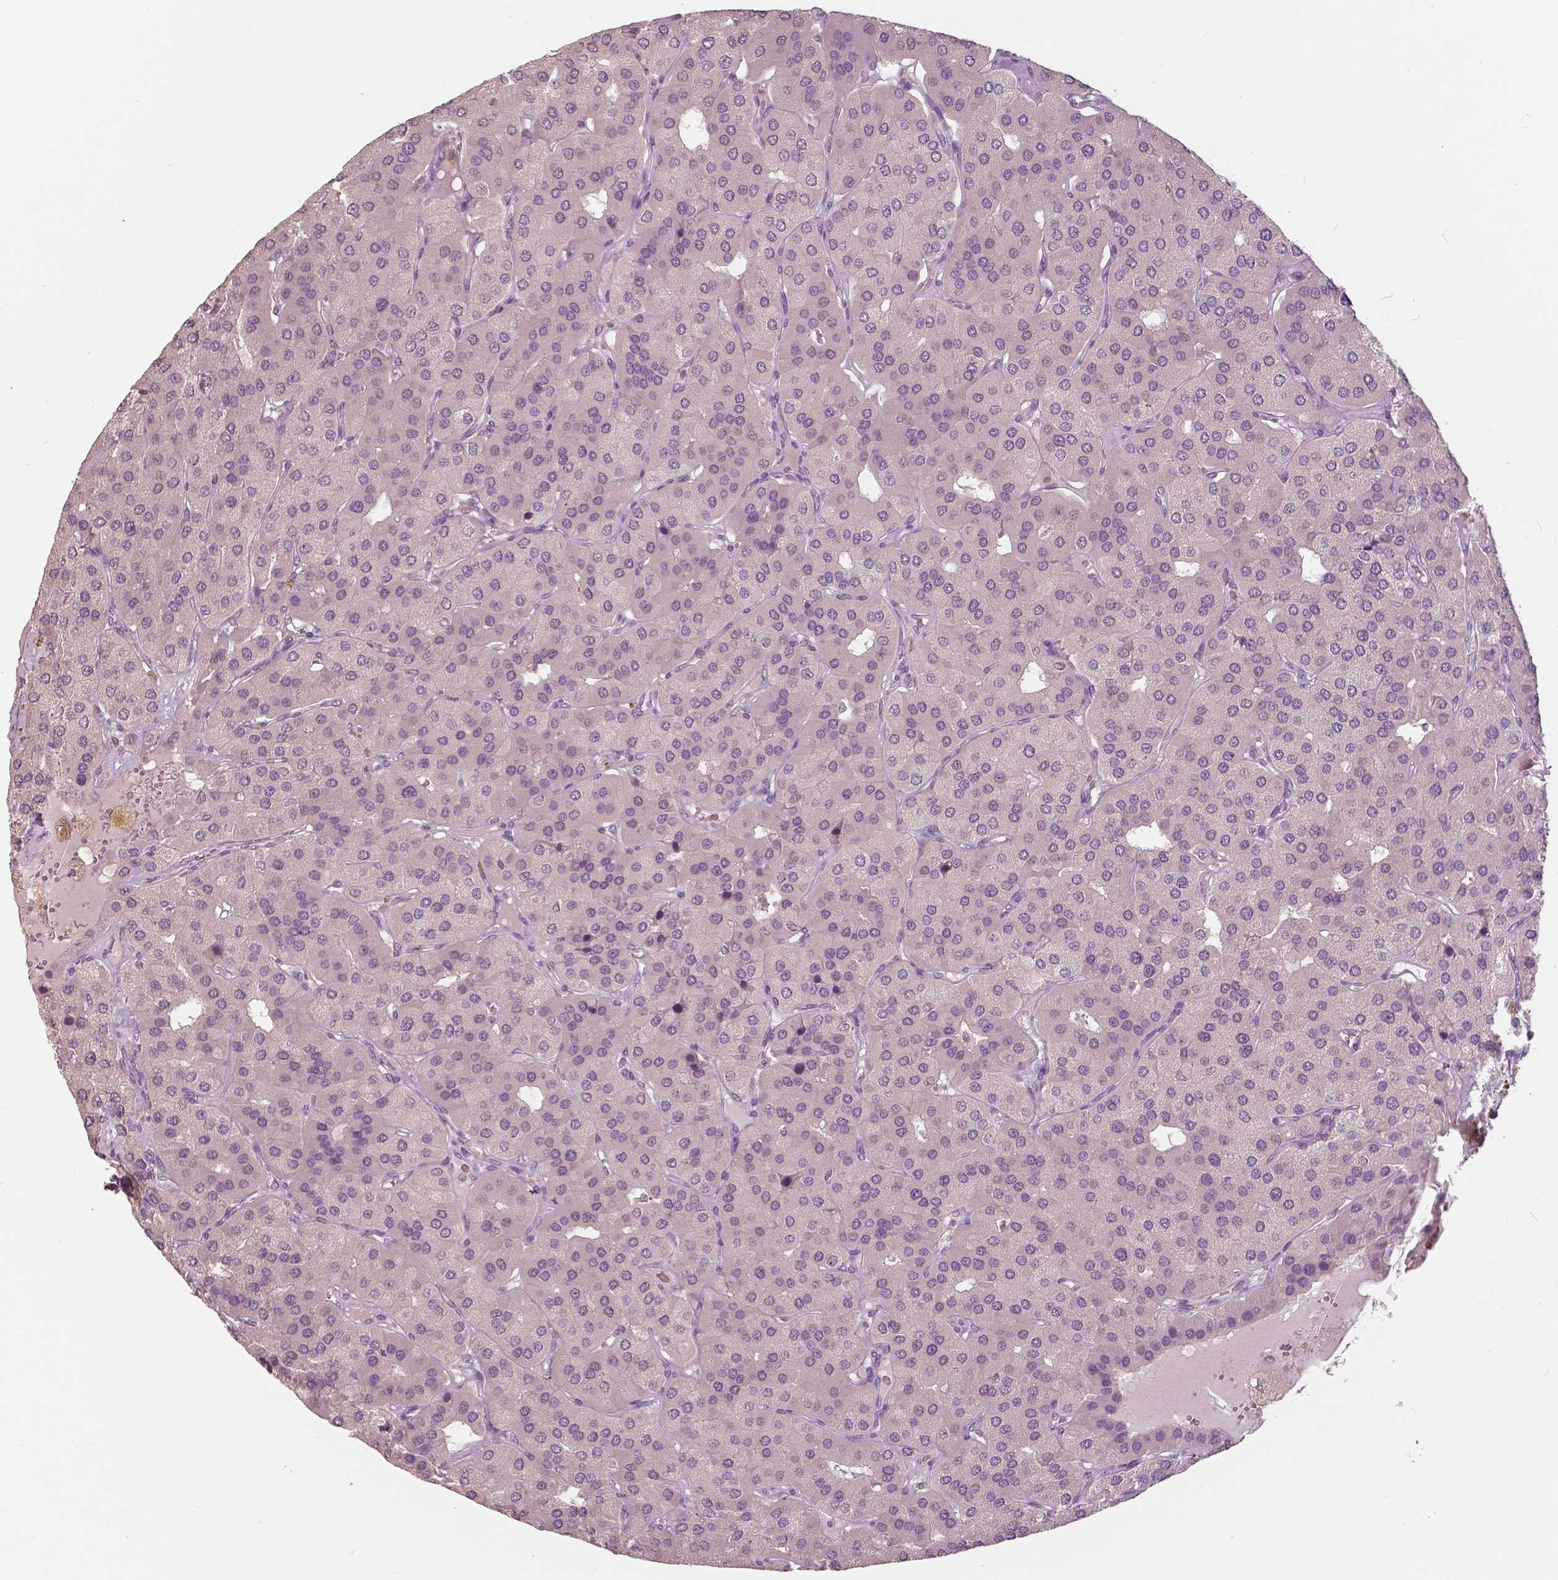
{"staining": {"intensity": "negative", "quantity": "none", "location": "none"}, "tissue": "parathyroid gland", "cell_type": "Glandular cells", "image_type": "normal", "snomed": [{"axis": "morphology", "description": "Normal tissue, NOS"}, {"axis": "morphology", "description": "Adenoma, NOS"}, {"axis": "topography", "description": "Parathyroid gland"}], "caption": "Glandular cells are negative for brown protein staining in normal parathyroid gland. (IHC, brightfield microscopy, high magnification).", "gene": "NANOG", "patient": {"sex": "female", "age": 86}}